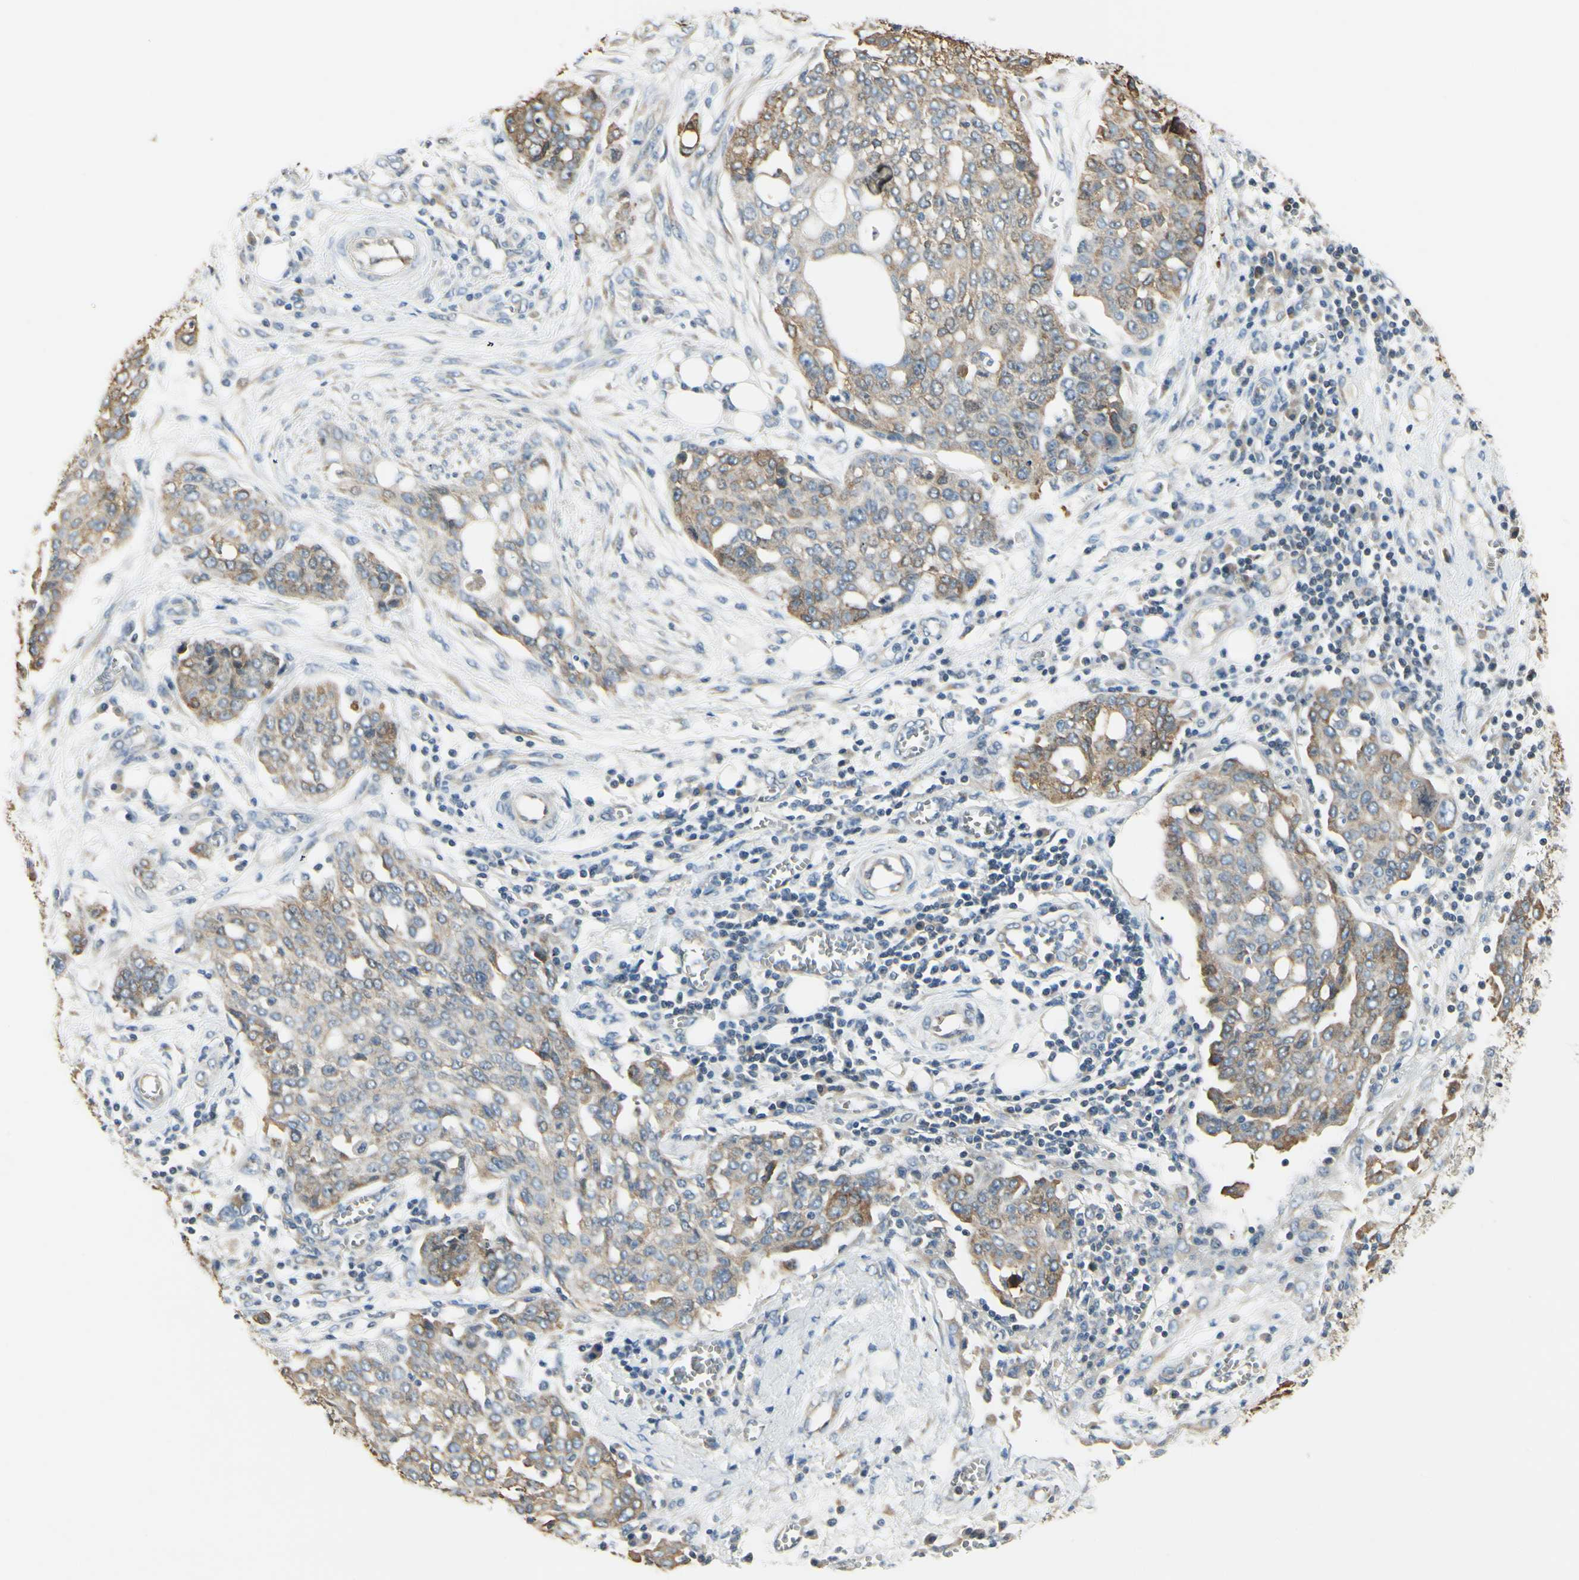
{"staining": {"intensity": "weak", "quantity": ">75%", "location": "cytoplasmic/membranous"}, "tissue": "ovarian cancer", "cell_type": "Tumor cells", "image_type": "cancer", "snomed": [{"axis": "morphology", "description": "Cystadenocarcinoma, serous, NOS"}, {"axis": "topography", "description": "Soft tissue"}, {"axis": "topography", "description": "Ovary"}], "caption": "Immunohistochemical staining of human ovarian serous cystadenocarcinoma displays low levels of weak cytoplasmic/membranous protein staining in approximately >75% of tumor cells. (Stains: DAB in brown, nuclei in blue, Microscopy: brightfield microscopy at high magnification).", "gene": "IGDCC4", "patient": {"sex": "female", "age": 57}}